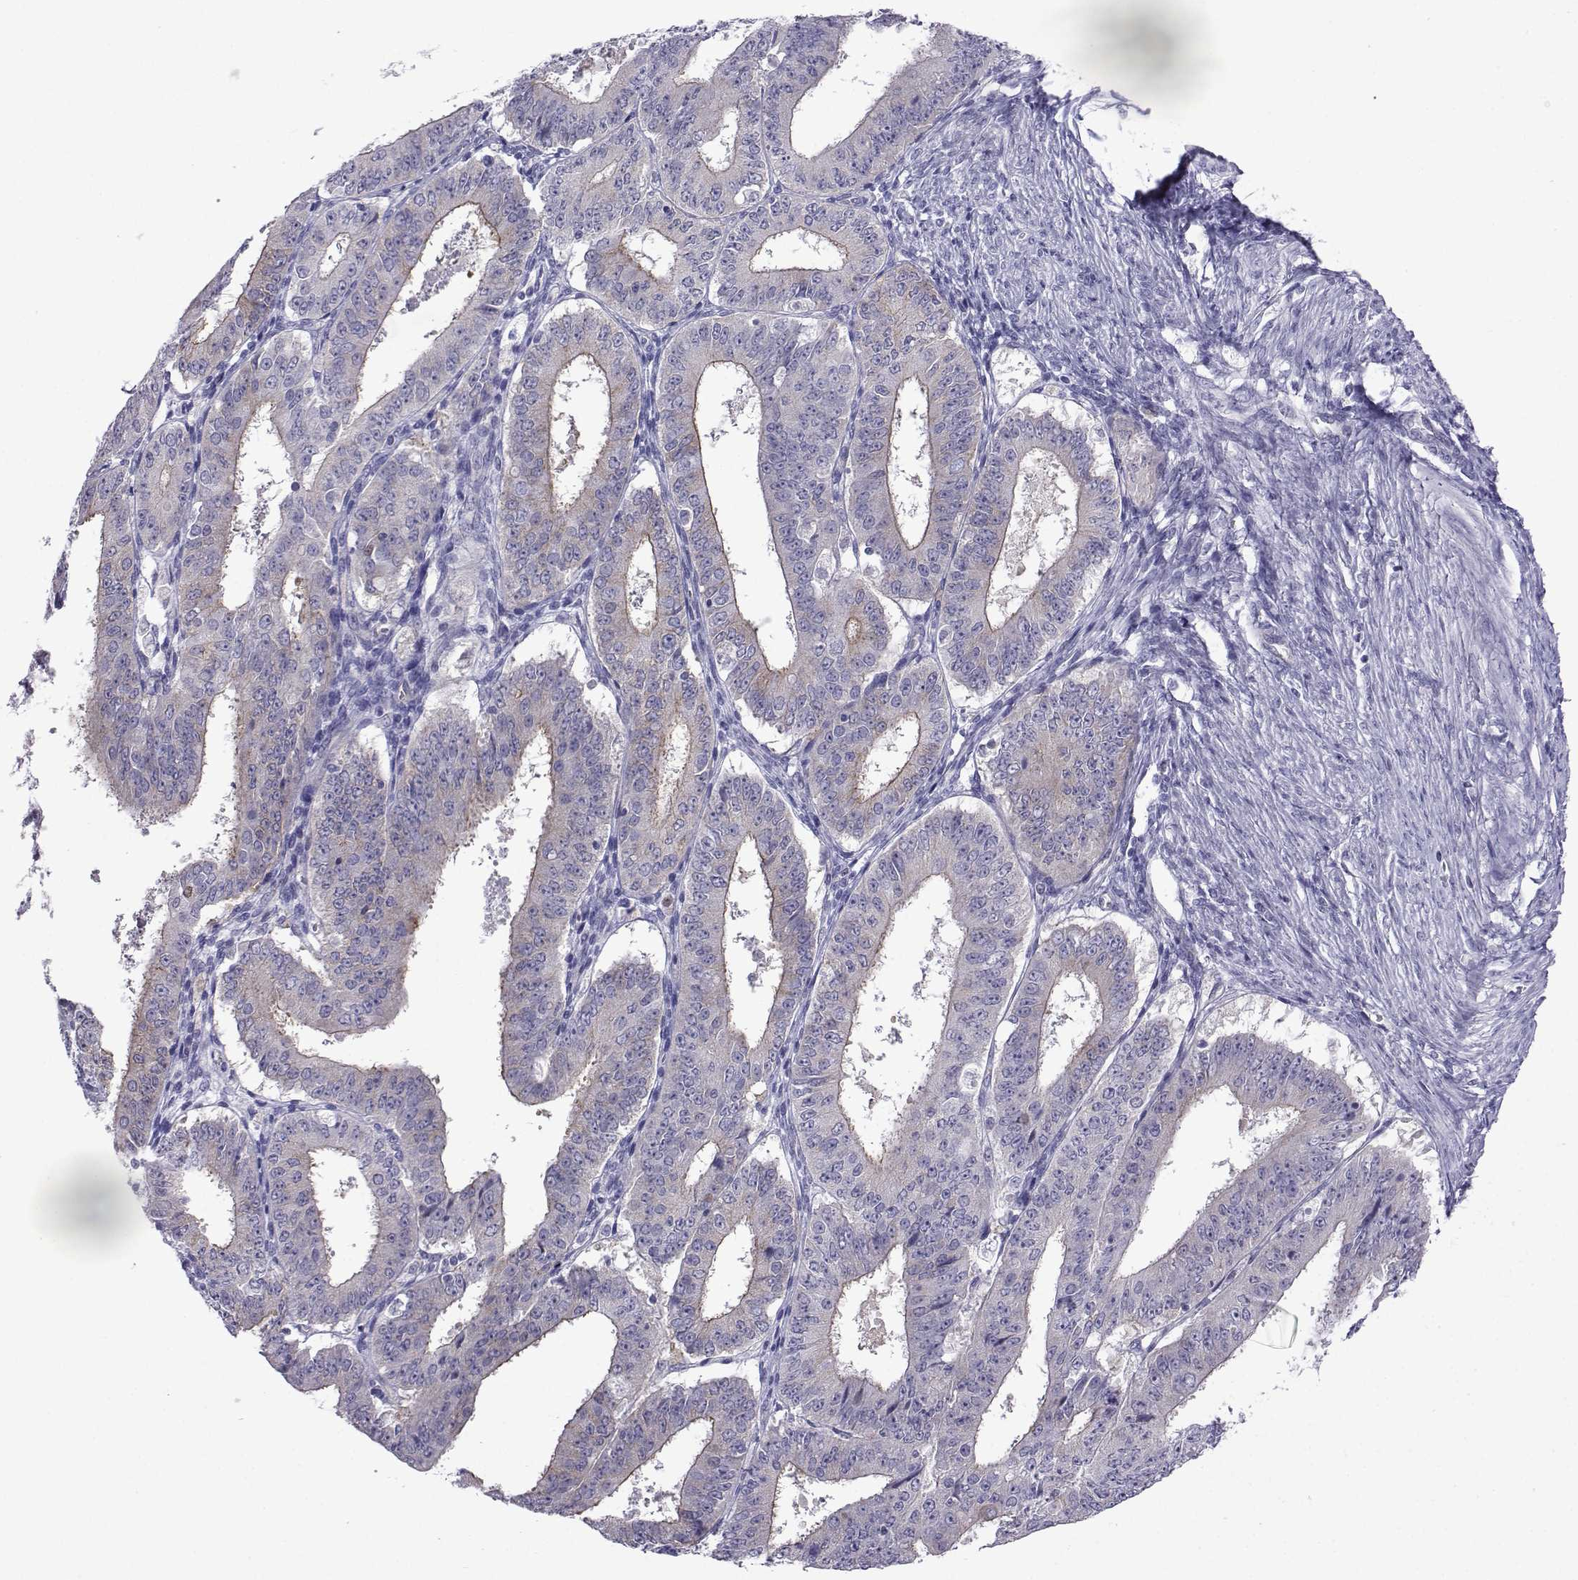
{"staining": {"intensity": "weak", "quantity": "25%-75%", "location": "cytoplasmic/membranous"}, "tissue": "ovarian cancer", "cell_type": "Tumor cells", "image_type": "cancer", "snomed": [{"axis": "morphology", "description": "Carcinoma, endometroid"}, {"axis": "topography", "description": "Ovary"}], "caption": "An image of ovarian endometroid carcinoma stained for a protein reveals weak cytoplasmic/membranous brown staining in tumor cells.", "gene": "COL22A1", "patient": {"sex": "female", "age": 42}}